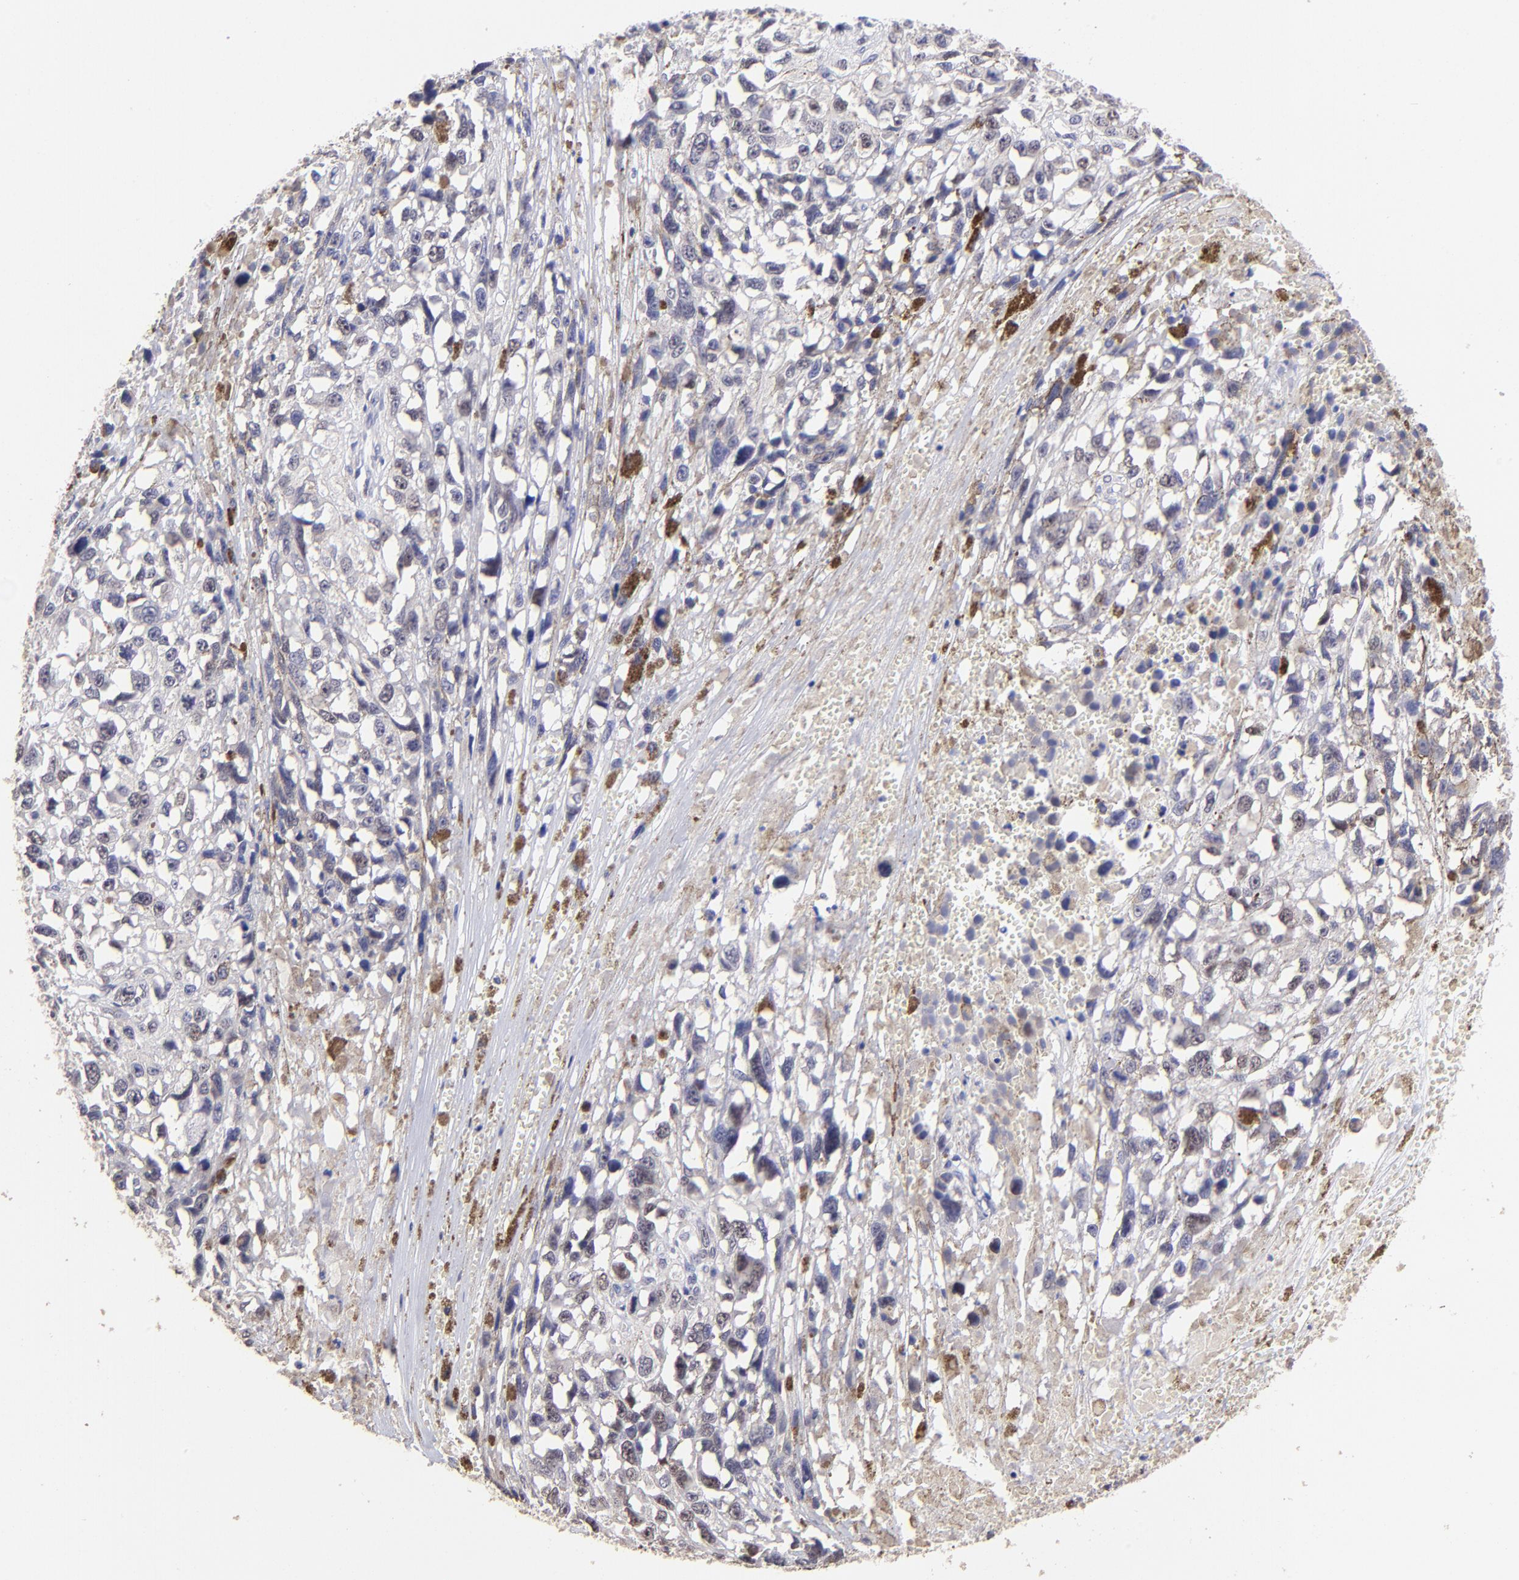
{"staining": {"intensity": "weak", "quantity": "<25%", "location": "nuclear"}, "tissue": "melanoma", "cell_type": "Tumor cells", "image_type": "cancer", "snomed": [{"axis": "morphology", "description": "Malignant melanoma, Metastatic site"}, {"axis": "topography", "description": "Lymph node"}], "caption": "IHC micrograph of neoplastic tissue: melanoma stained with DAB (3,3'-diaminobenzidine) exhibits no significant protein staining in tumor cells. Nuclei are stained in blue.", "gene": "DNMT1", "patient": {"sex": "male", "age": 59}}